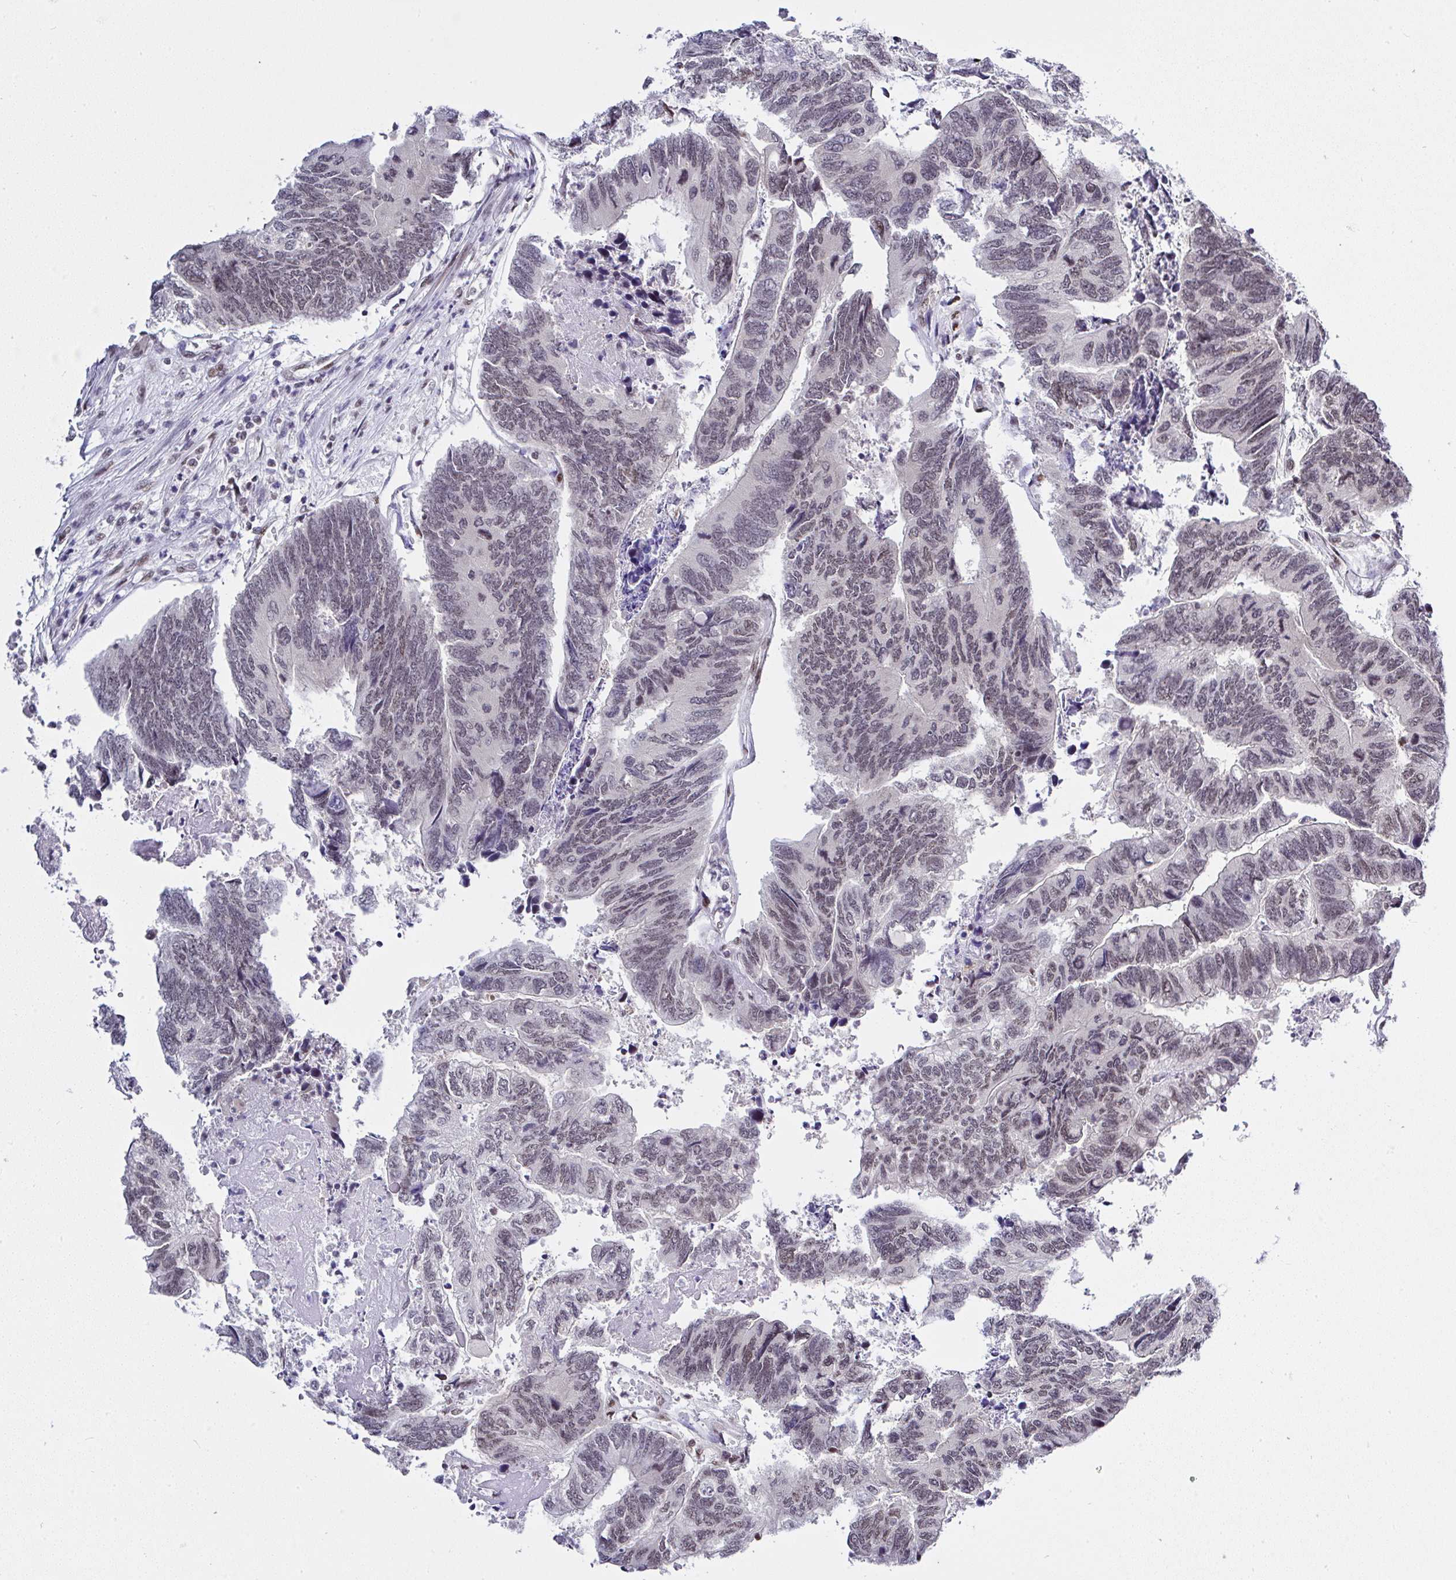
{"staining": {"intensity": "weak", "quantity": "25%-75%", "location": "nuclear"}, "tissue": "colorectal cancer", "cell_type": "Tumor cells", "image_type": "cancer", "snomed": [{"axis": "morphology", "description": "Adenocarcinoma, NOS"}, {"axis": "topography", "description": "Colon"}], "caption": "Colorectal adenocarcinoma was stained to show a protein in brown. There is low levels of weak nuclear expression in about 25%-75% of tumor cells.", "gene": "DR1", "patient": {"sex": "female", "age": 67}}